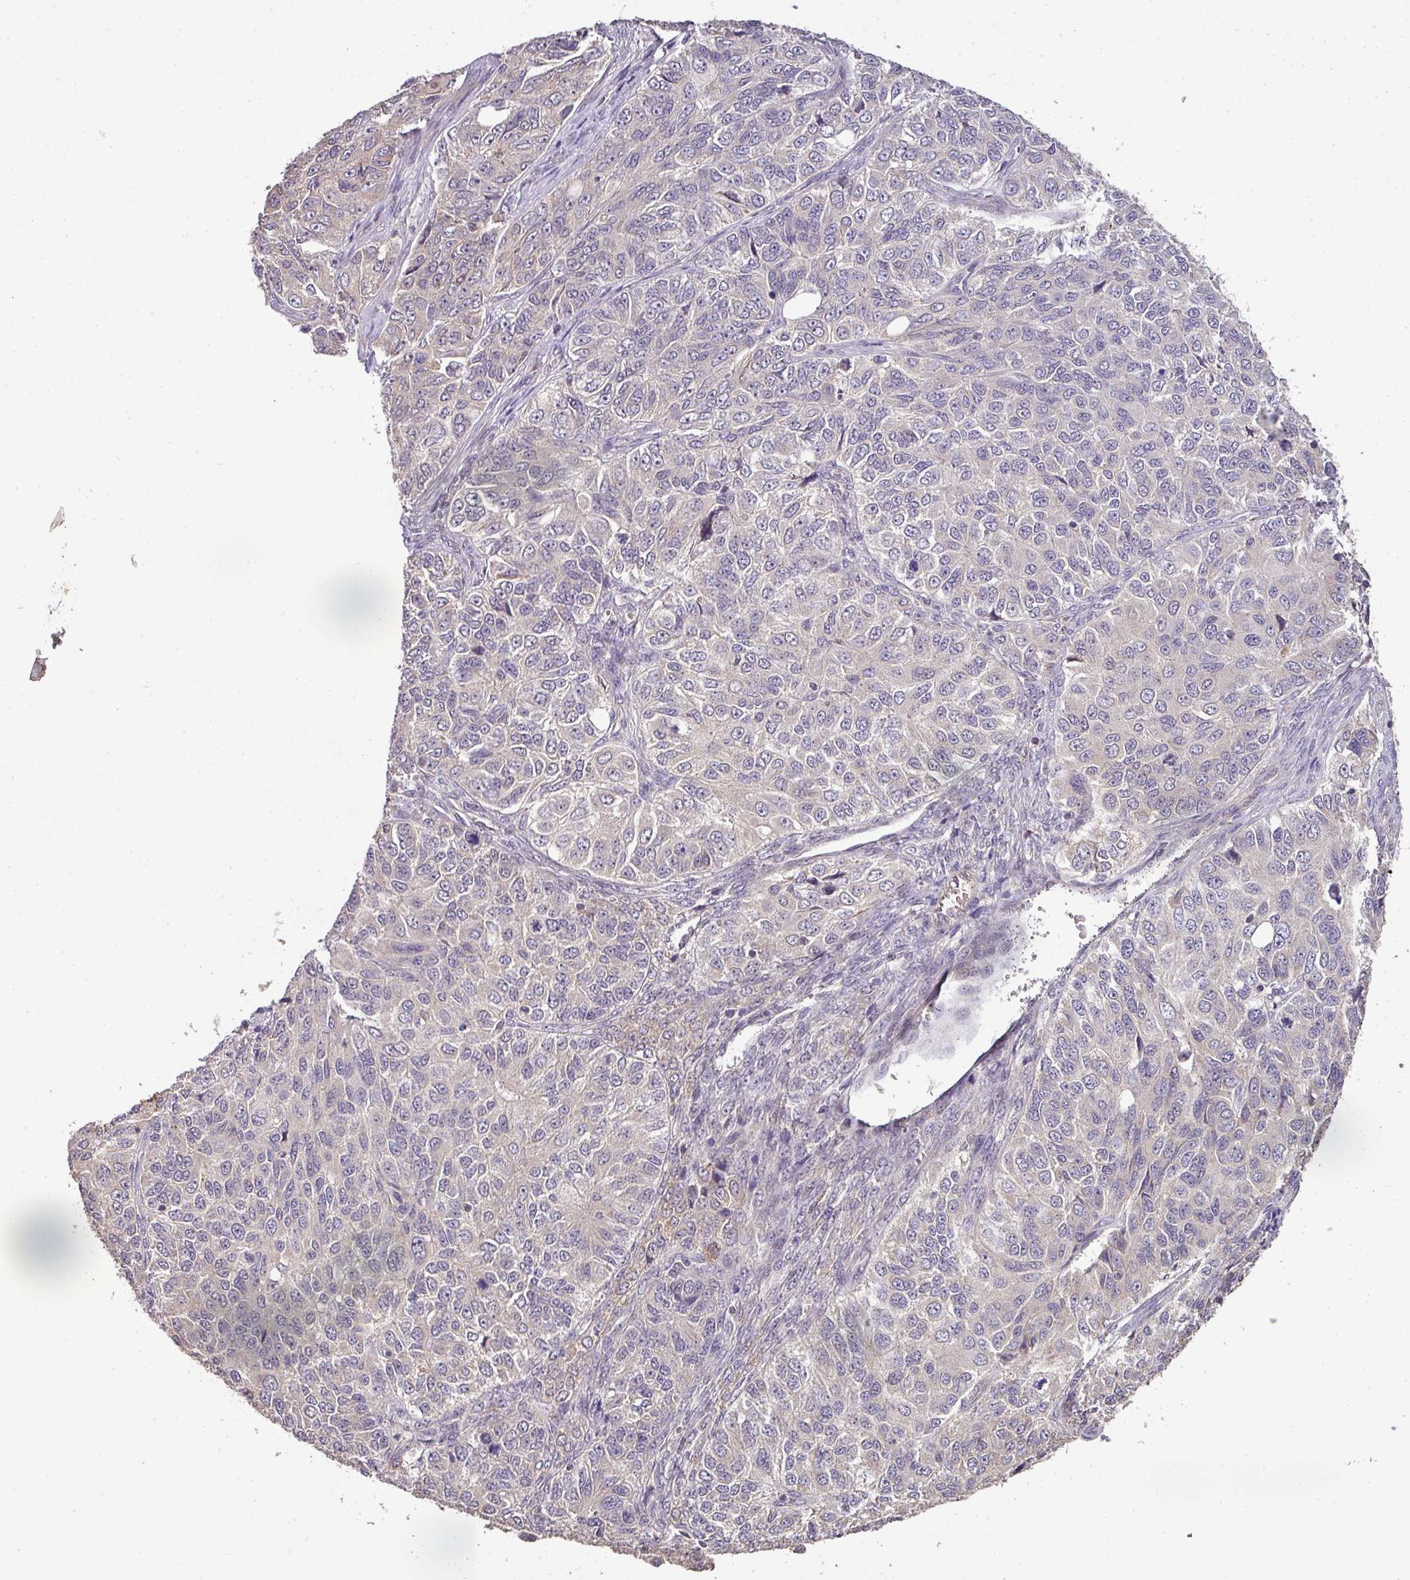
{"staining": {"intensity": "negative", "quantity": "none", "location": "none"}, "tissue": "ovarian cancer", "cell_type": "Tumor cells", "image_type": "cancer", "snomed": [{"axis": "morphology", "description": "Carcinoma, endometroid"}, {"axis": "topography", "description": "Ovary"}], "caption": "Photomicrograph shows no protein expression in tumor cells of ovarian endometroid carcinoma tissue. (Brightfield microscopy of DAB immunohistochemistry (IHC) at high magnification).", "gene": "SPCS3", "patient": {"sex": "female", "age": 51}}